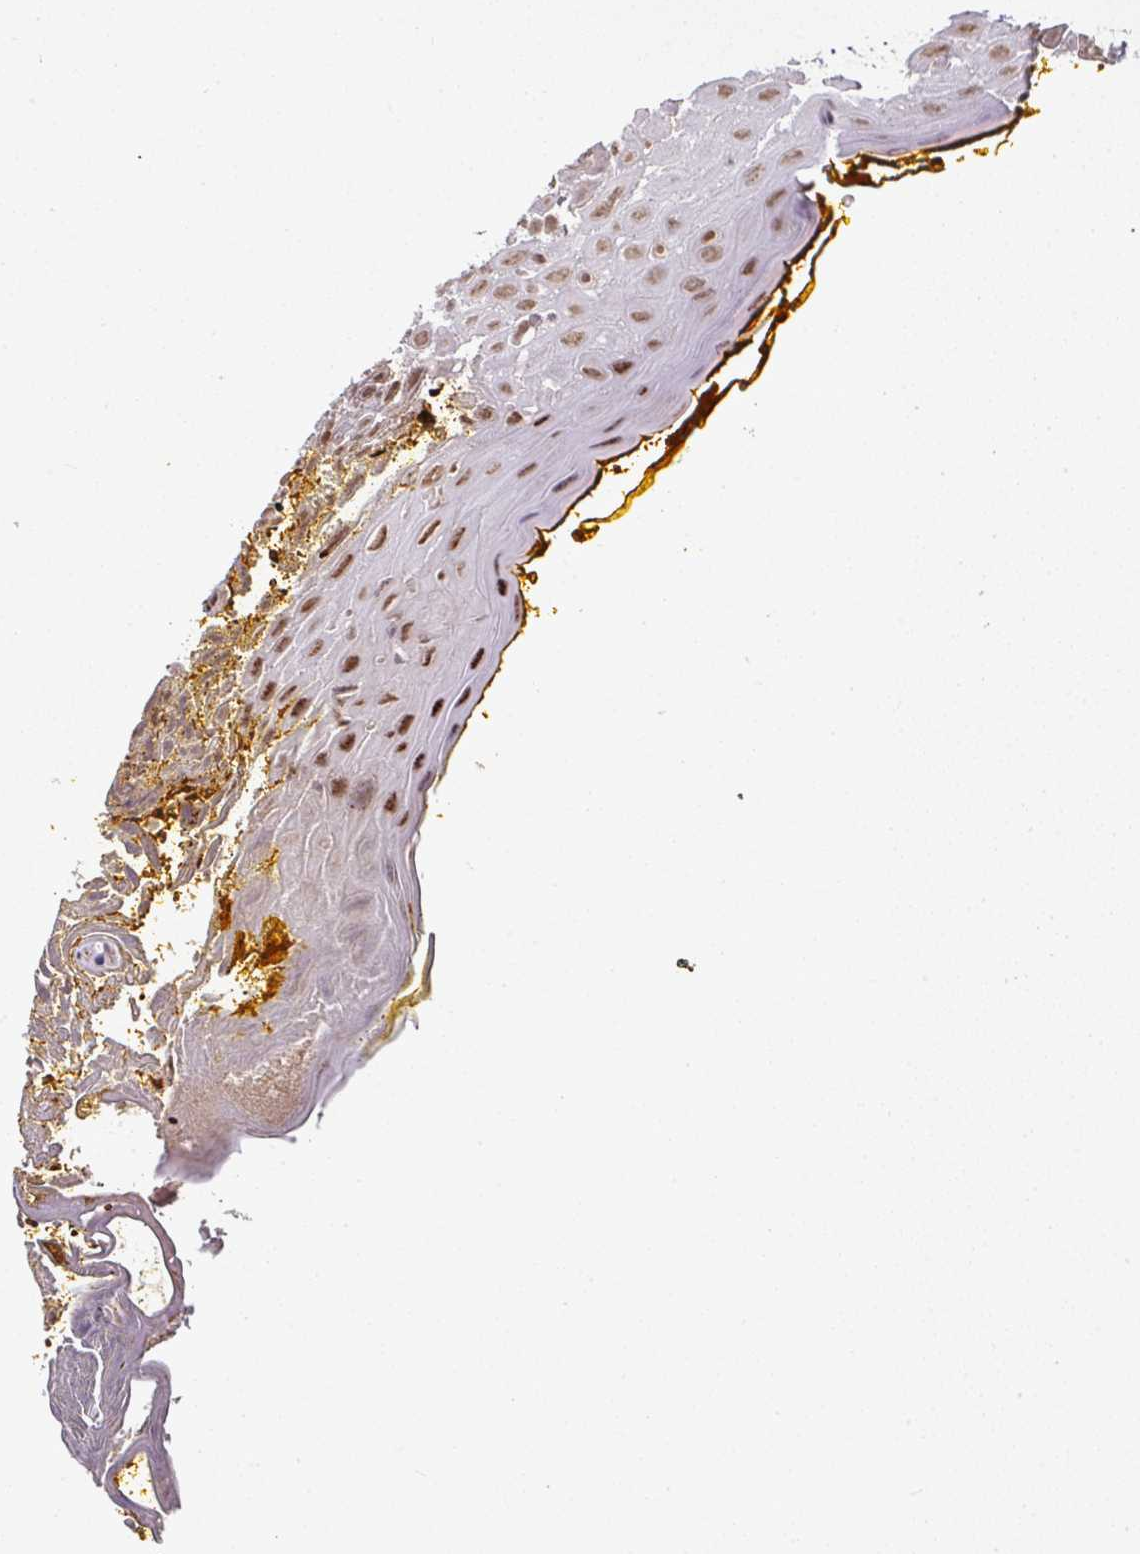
{"staining": {"intensity": "moderate", "quantity": ">75%", "location": "nuclear"}, "tissue": "oral mucosa", "cell_type": "Squamous epithelial cells", "image_type": "normal", "snomed": [{"axis": "morphology", "description": "Normal tissue, NOS"}, {"axis": "morphology", "description": "Squamous cell carcinoma, NOS"}, {"axis": "topography", "description": "Oral tissue"}, {"axis": "topography", "description": "Tounge, NOS"}, {"axis": "topography", "description": "Head-Neck"}], "caption": "Immunohistochemistry (DAB (3,3'-diaminobenzidine)) staining of benign oral mucosa reveals moderate nuclear protein positivity in approximately >75% of squamous epithelial cells.", "gene": "NEIL1", "patient": {"sex": "male", "age": 76}}